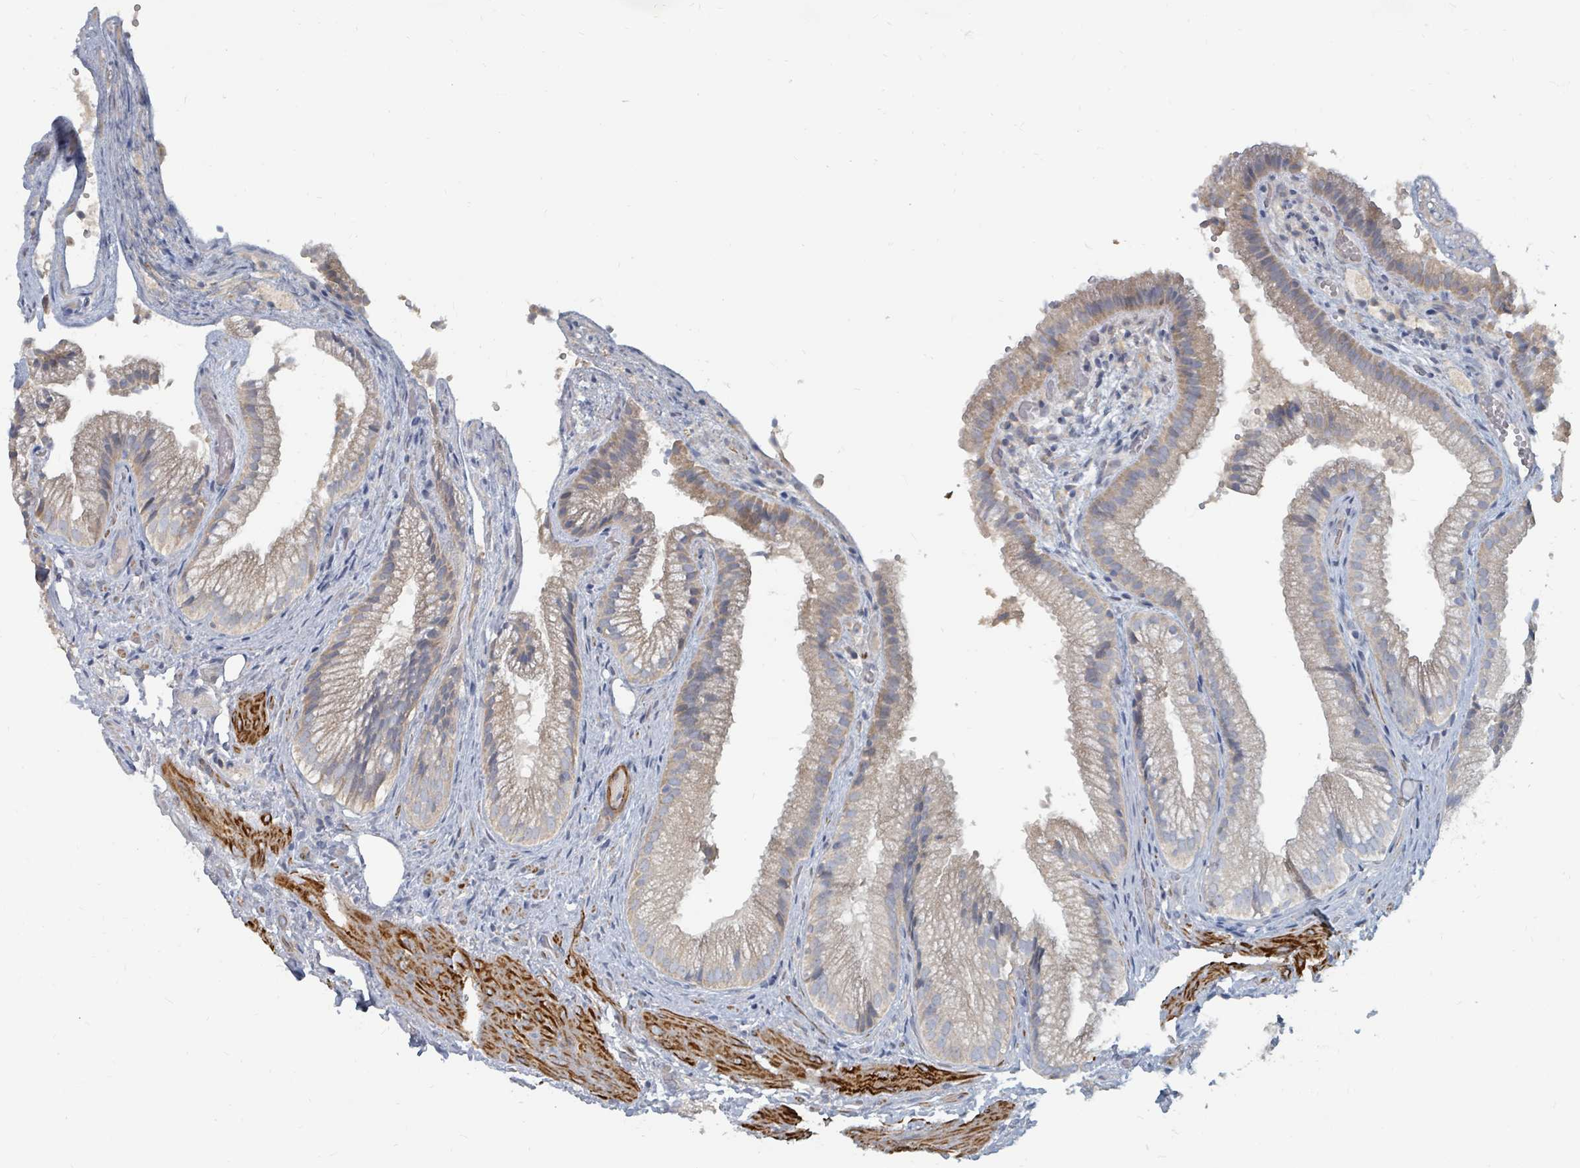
{"staining": {"intensity": "weak", "quantity": "<25%", "location": "cytoplasmic/membranous"}, "tissue": "gallbladder", "cell_type": "Glandular cells", "image_type": "normal", "snomed": [{"axis": "morphology", "description": "Normal tissue, NOS"}, {"axis": "morphology", "description": "Inflammation, NOS"}, {"axis": "topography", "description": "Gallbladder"}], "caption": "The immunohistochemistry (IHC) image has no significant expression in glandular cells of gallbladder. (DAB (3,3'-diaminobenzidine) immunohistochemistry, high magnification).", "gene": "ARGFX", "patient": {"sex": "male", "age": 51}}